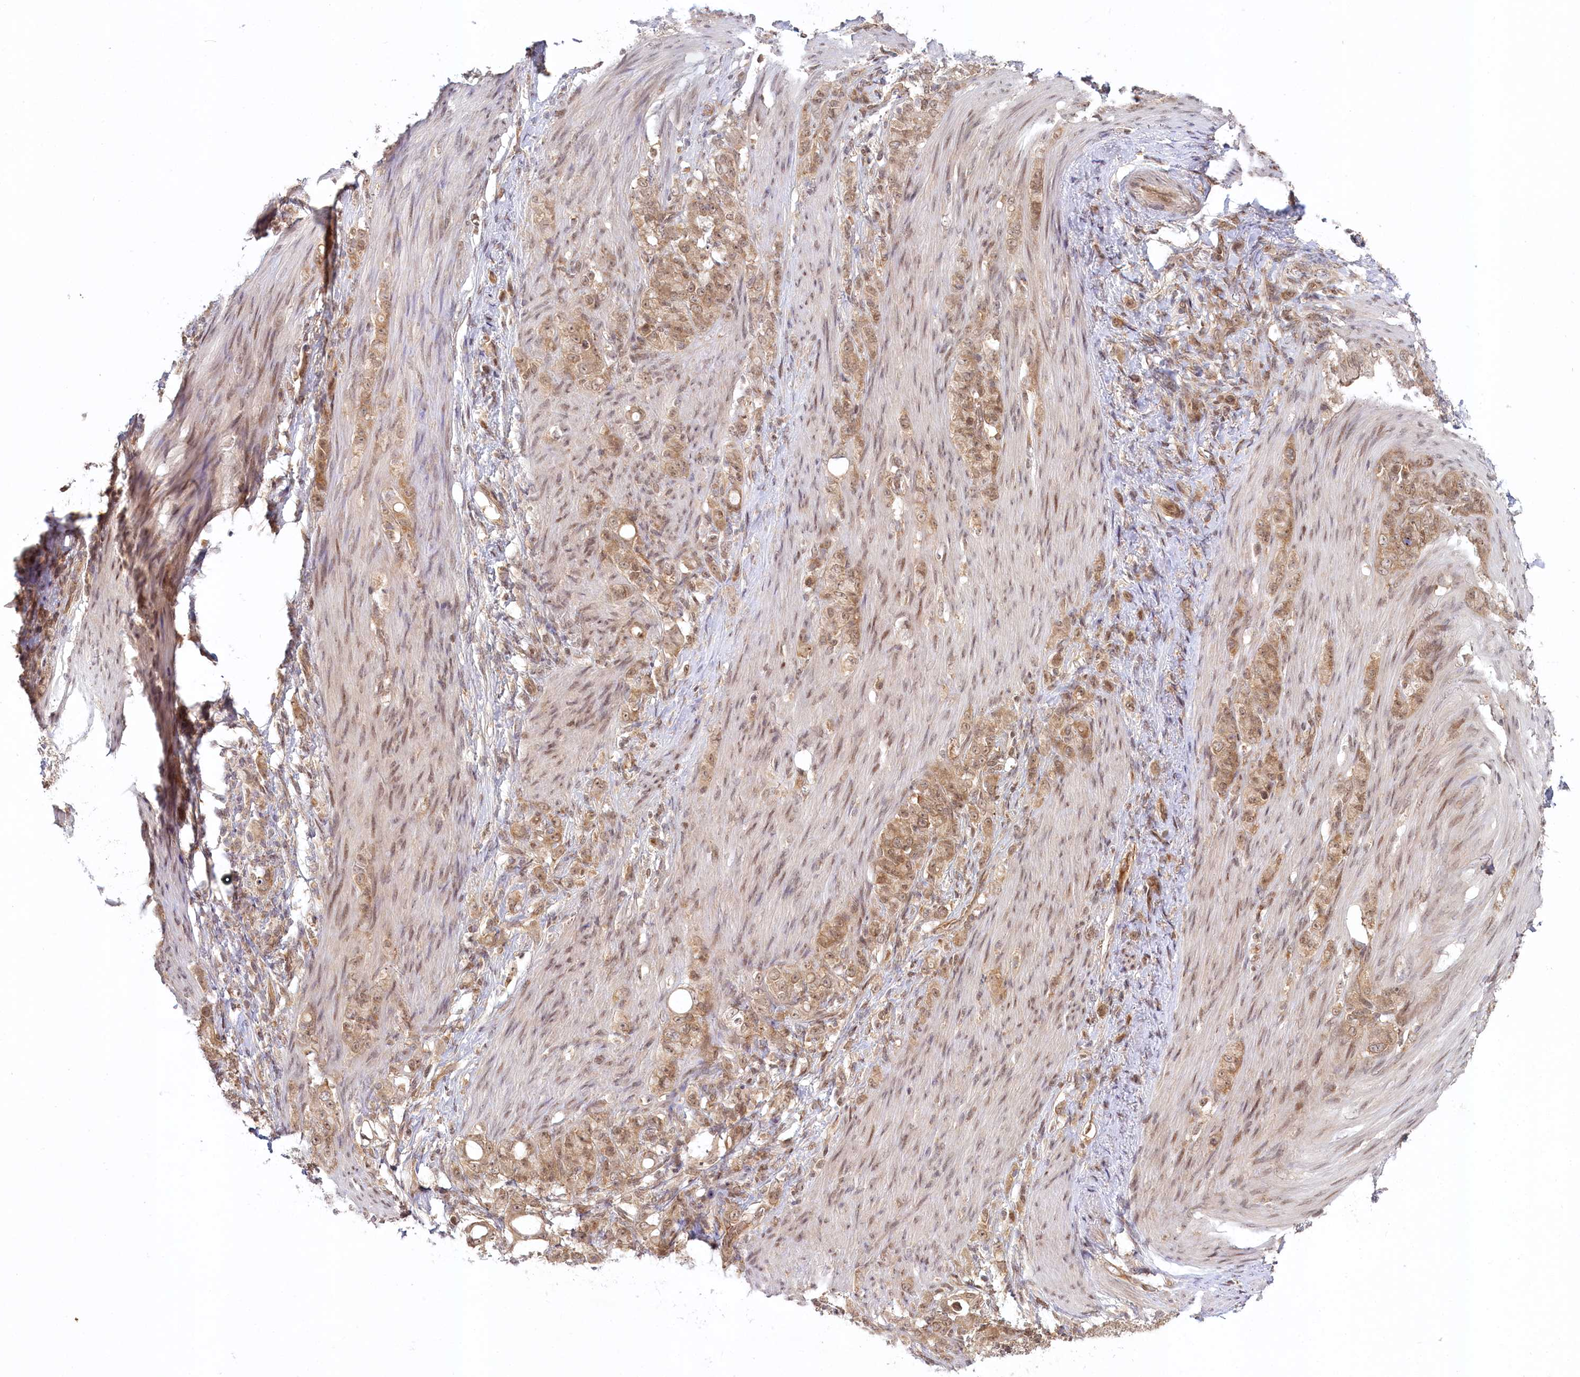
{"staining": {"intensity": "moderate", "quantity": ">75%", "location": "cytoplasmic/membranous,nuclear"}, "tissue": "stomach cancer", "cell_type": "Tumor cells", "image_type": "cancer", "snomed": [{"axis": "morphology", "description": "Adenocarcinoma, NOS"}, {"axis": "topography", "description": "Stomach"}], "caption": "Stomach cancer was stained to show a protein in brown. There is medium levels of moderate cytoplasmic/membranous and nuclear staining in about >75% of tumor cells.", "gene": "CCDC65", "patient": {"sex": "female", "age": 79}}